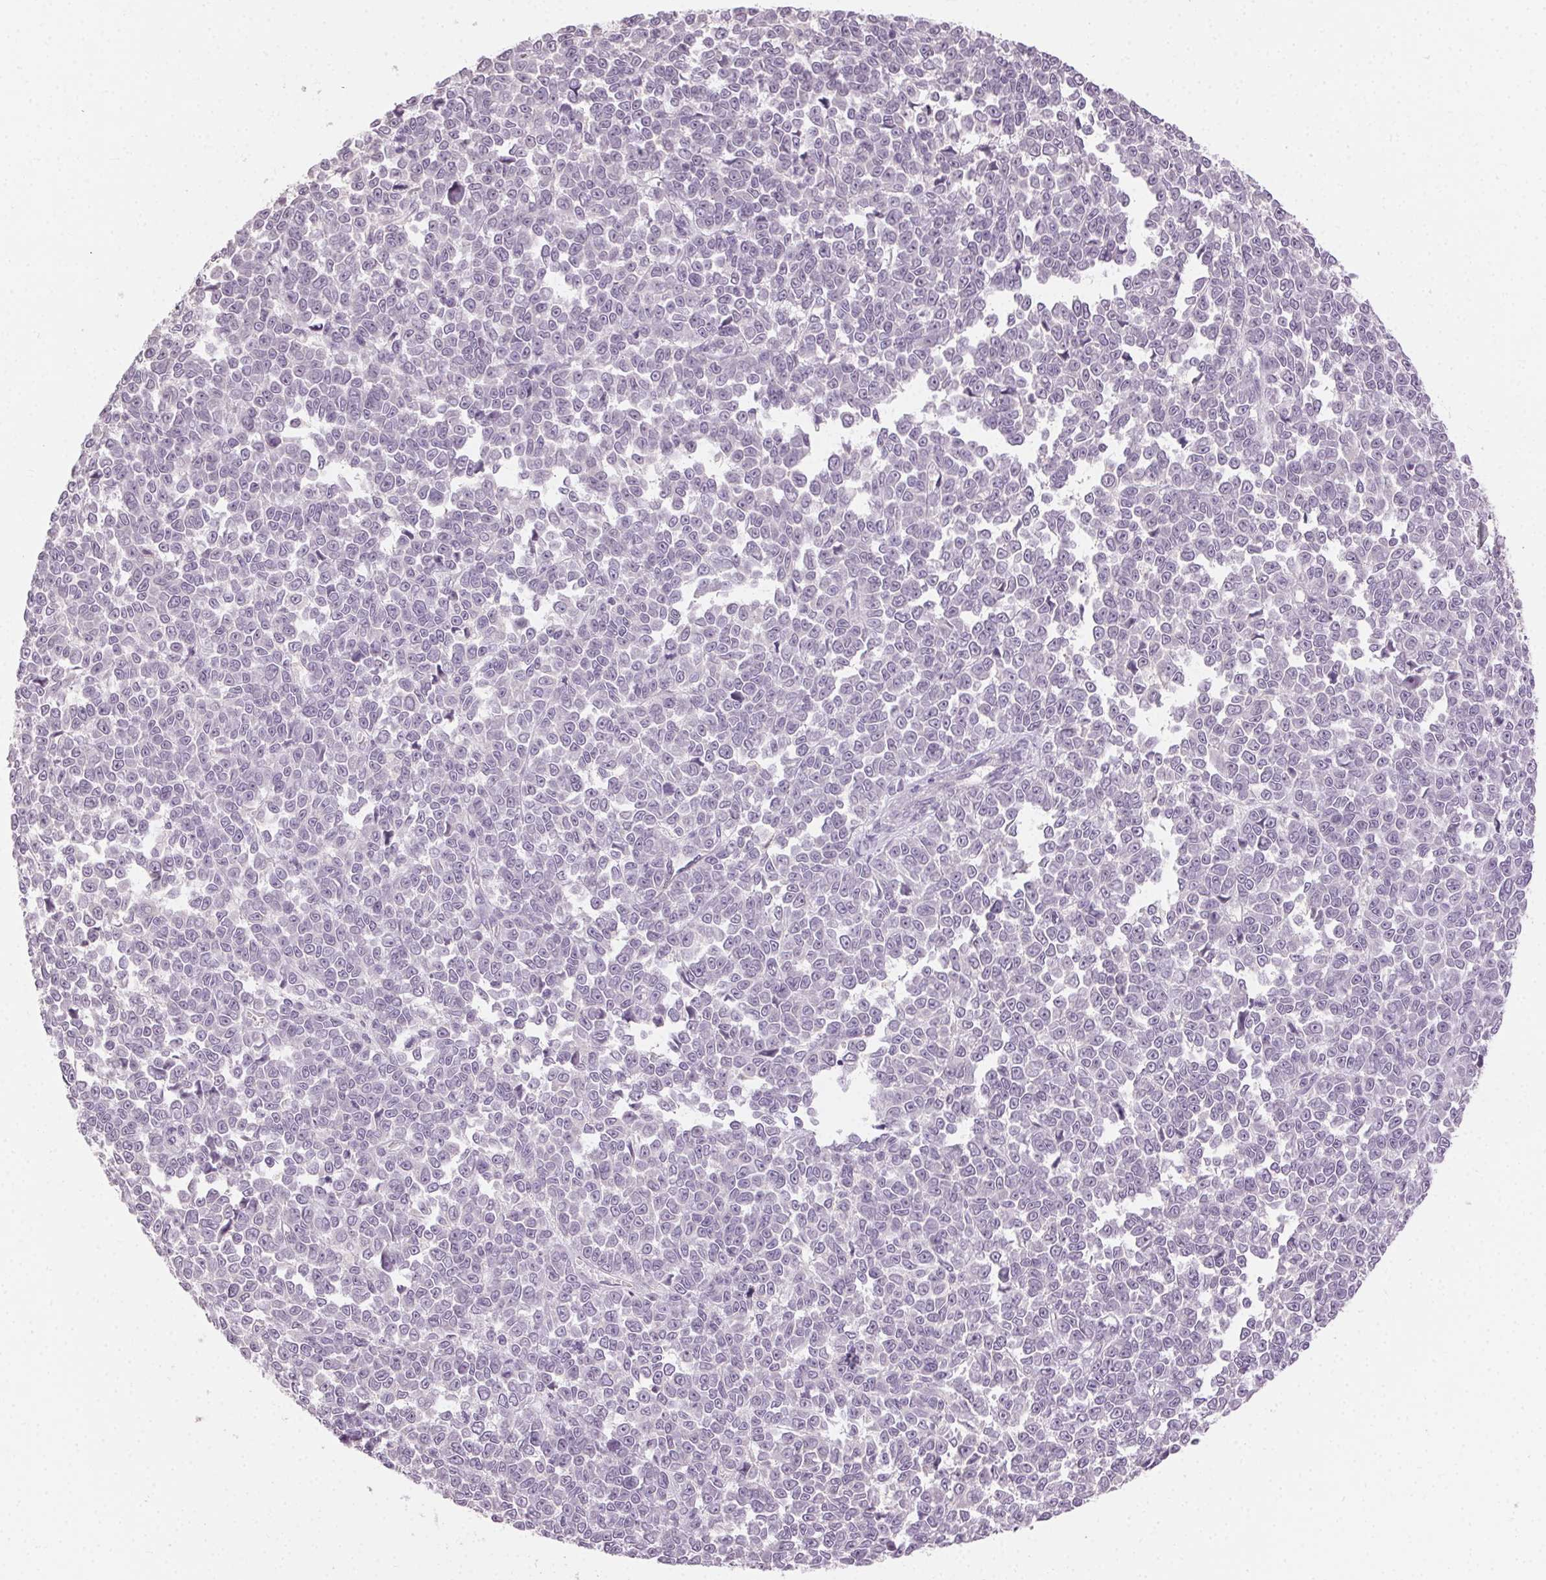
{"staining": {"intensity": "negative", "quantity": "none", "location": "none"}, "tissue": "melanoma", "cell_type": "Tumor cells", "image_type": "cancer", "snomed": [{"axis": "morphology", "description": "Malignant melanoma, NOS"}, {"axis": "topography", "description": "Skin"}], "caption": "This is an IHC image of malignant melanoma. There is no staining in tumor cells.", "gene": "CLTRN", "patient": {"sex": "female", "age": 95}}